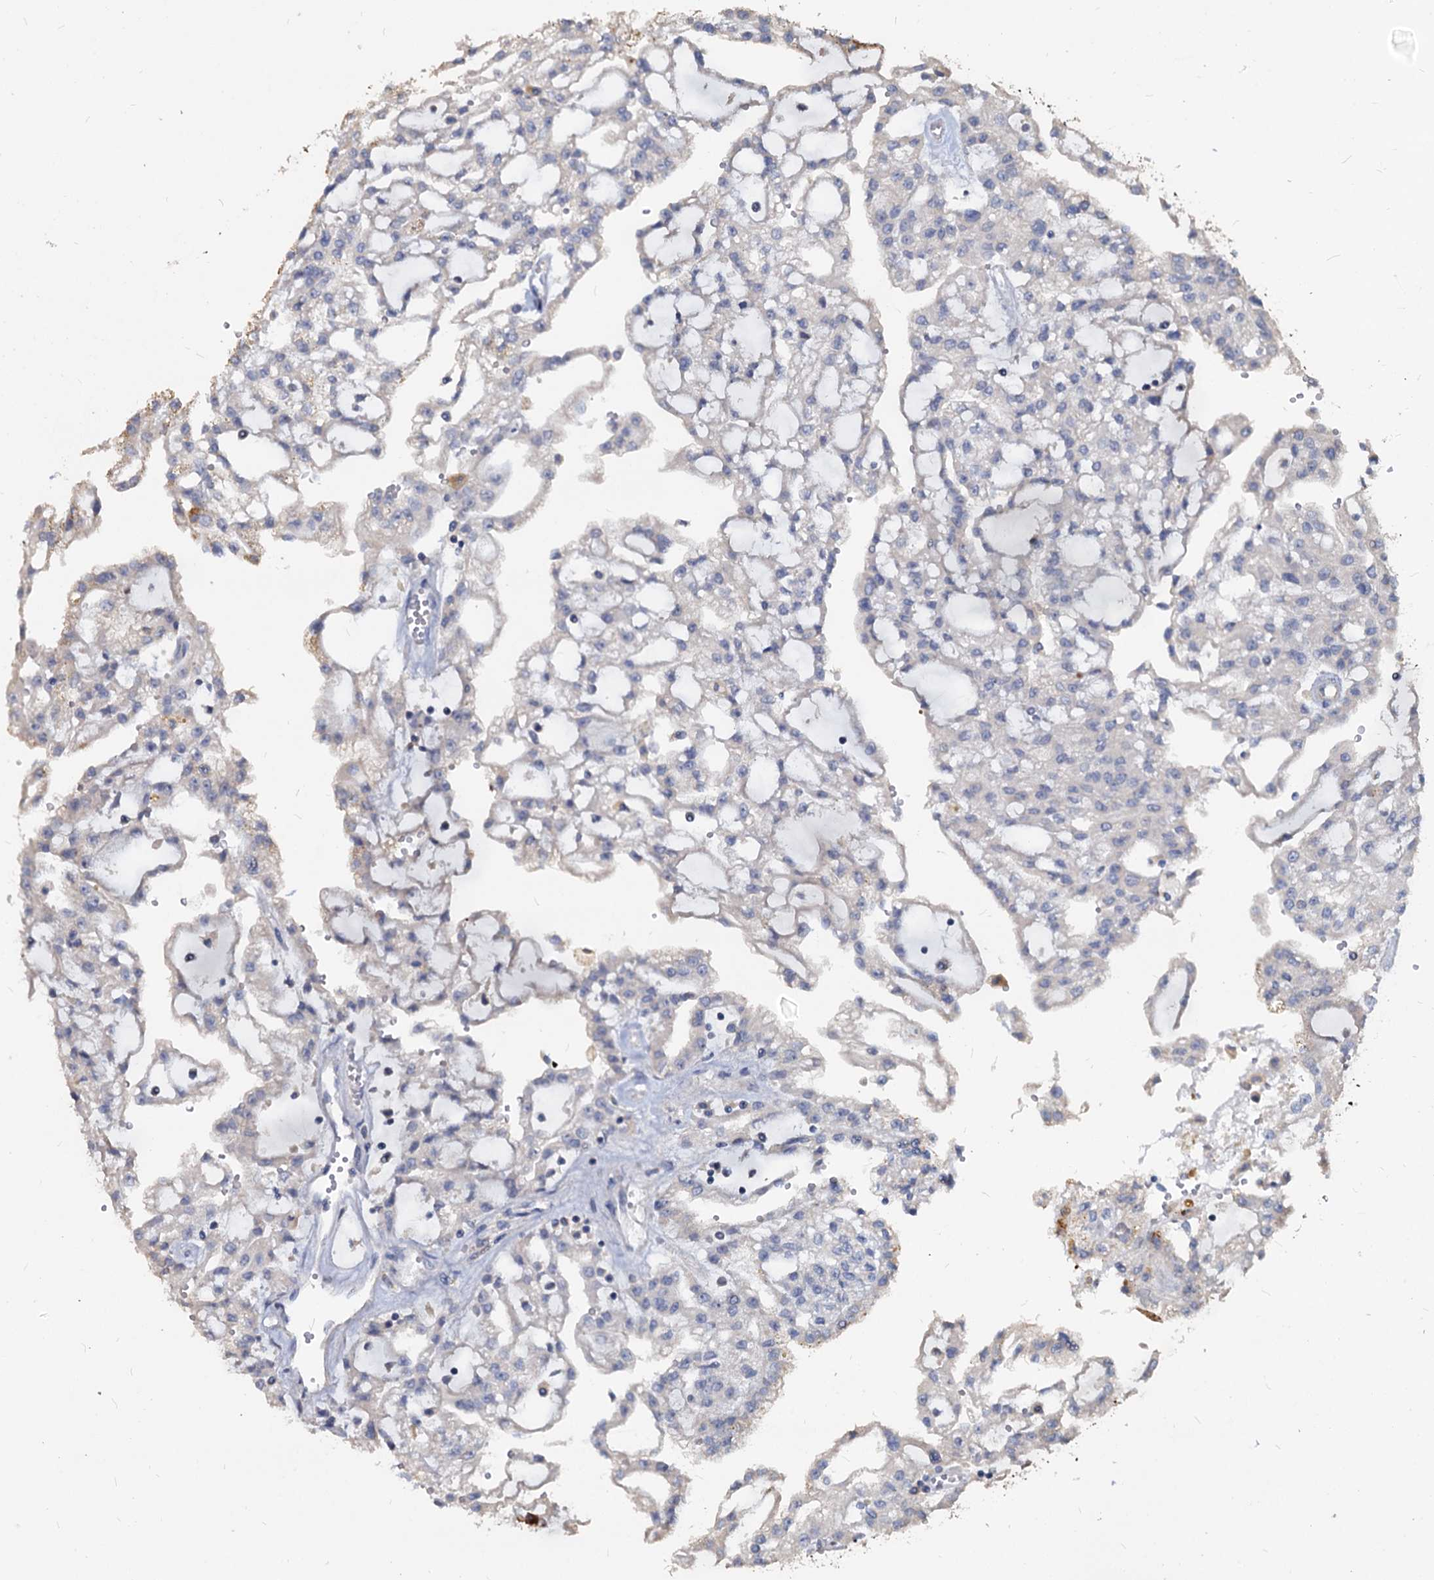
{"staining": {"intensity": "negative", "quantity": "none", "location": "none"}, "tissue": "renal cancer", "cell_type": "Tumor cells", "image_type": "cancer", "snomed": [{"axis": "morphology", "description": "Adenocarcinoma, NOS"}, {"axis": "topography", "description": "Kidney"}], "caption": "An IHC photomicrograph of renal cancer is shown. There is no staining in tumor cells of renal cancer. (DAB (3,3'-diaminobenzidine) IHC, high magnification).", "gene": "DEPDC4", "patient": {"sex": "male", "age": 63}}